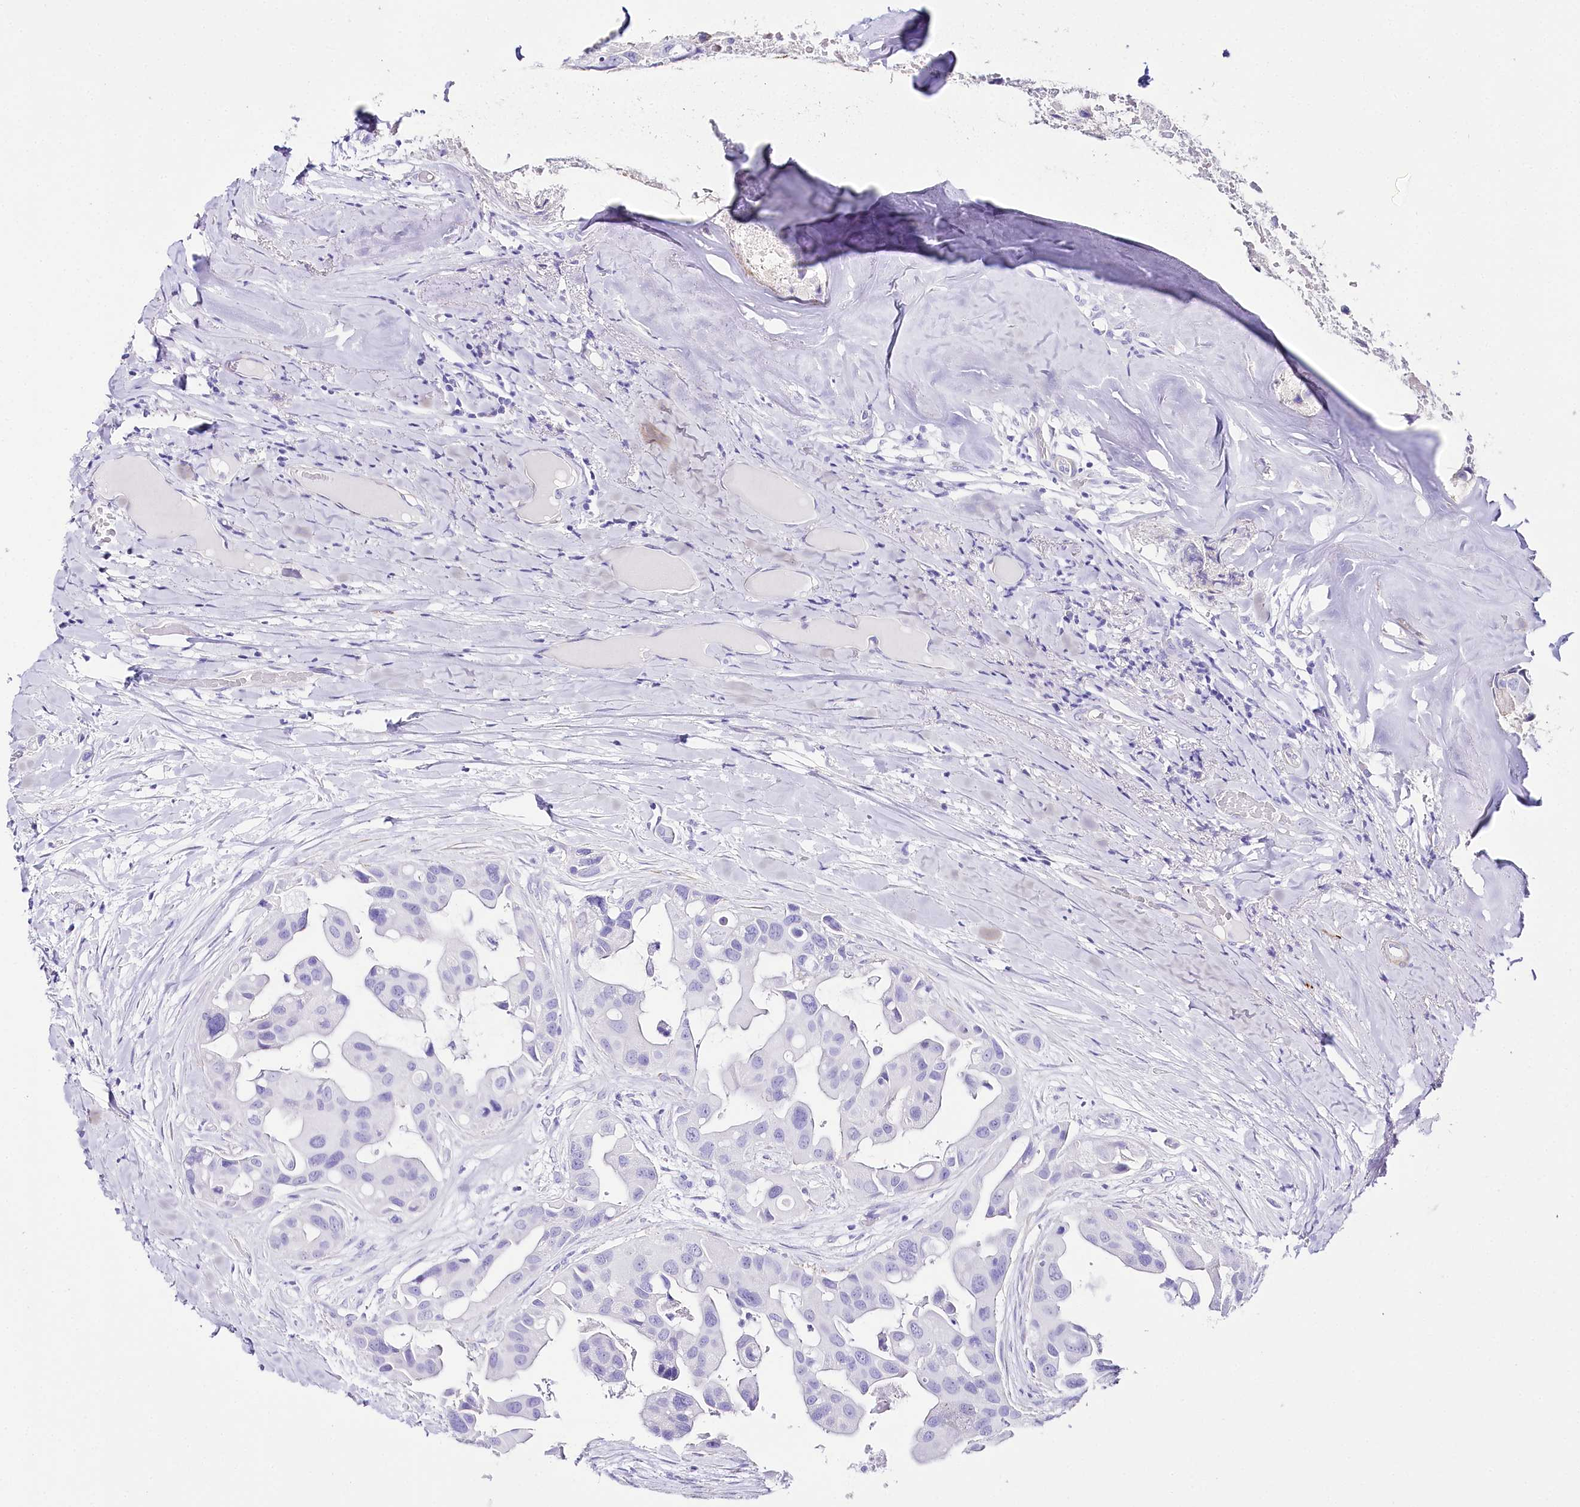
{"staining": {"intensity": "negative", "quantity": "none", "location": "none"}, "tissue": "head and neck cancer", "cell_type": "Tumor cells", "image_type": "cancer", "snomed": [{"axis": "morphology", "description": "Adenocarcinoma, NOS"}, {"axis": "morphology", "description": "Adenocarcinoma, metastatic, NOS"}, {"axis": "topography", "description": "Head-Neck"}], "caption": "An immunohistochemistry (IHC) photomicrograph of head and neck adenocarcinoma is shown. There is no staining in tumor cells of head and neck adenocarcinoma.", "gene": "CSN3", "patient": {"sex": "male", "age": 75}}